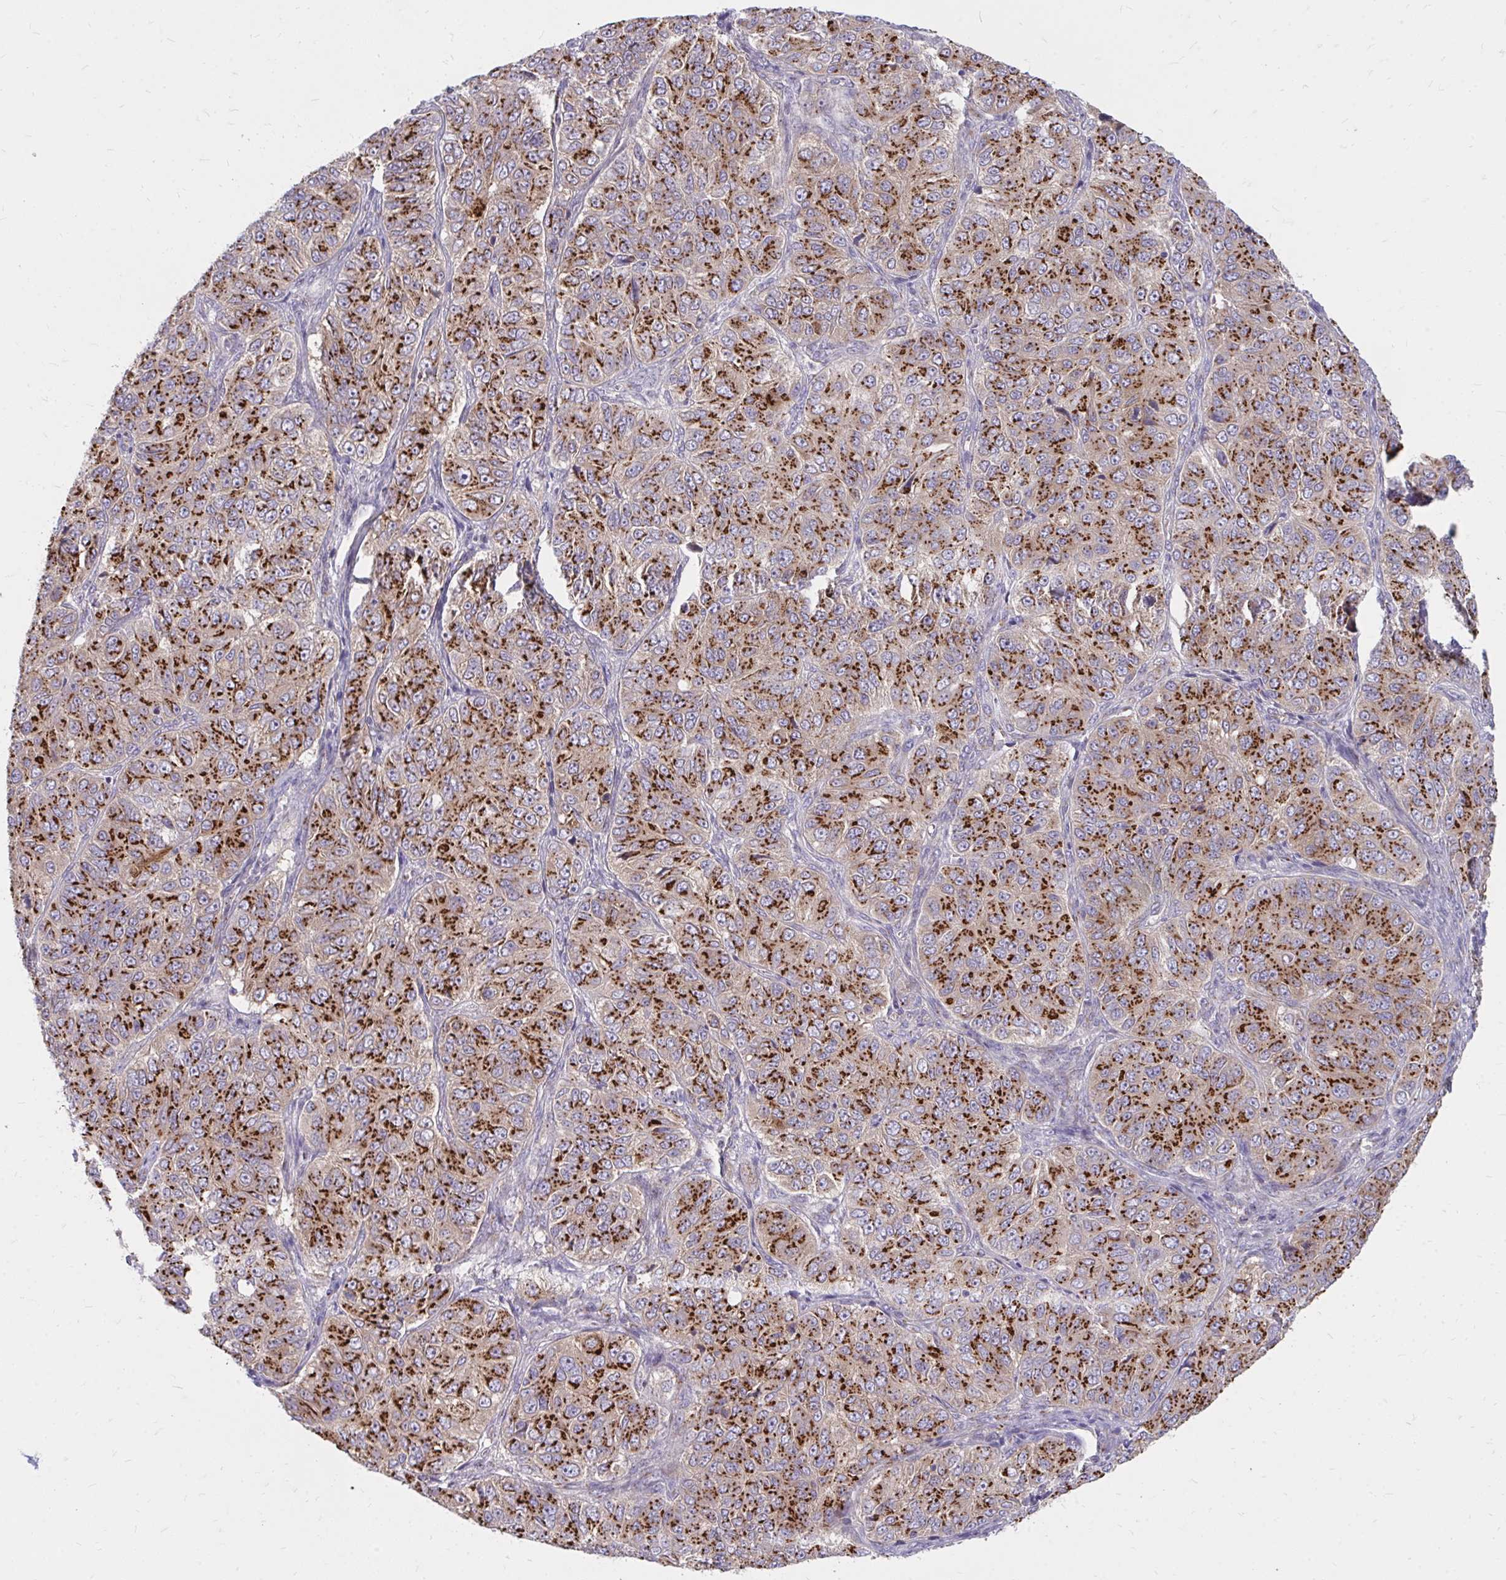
{"staining": {"intensity": "strong", "quantity": ">75%", "location": "cytoplasmic/membranous"}, "tissue": "ovarian cancer", "cell_type": "Tumor cells", "image_type": "cancer", "snomed": [{"axis": "morphology", "description": "Carcinoma, endometroid"}, {"axis": "topography", "description": "Ovary"}], "caption": "Human endometroid carcinoma (ovarian) stained with a brown dye reveals strong cytoplasmic/membranous positive expression in about >75% of tumor cells.", "gene": "RAB6B", "patient": {"sex": "female", "age": 51}}